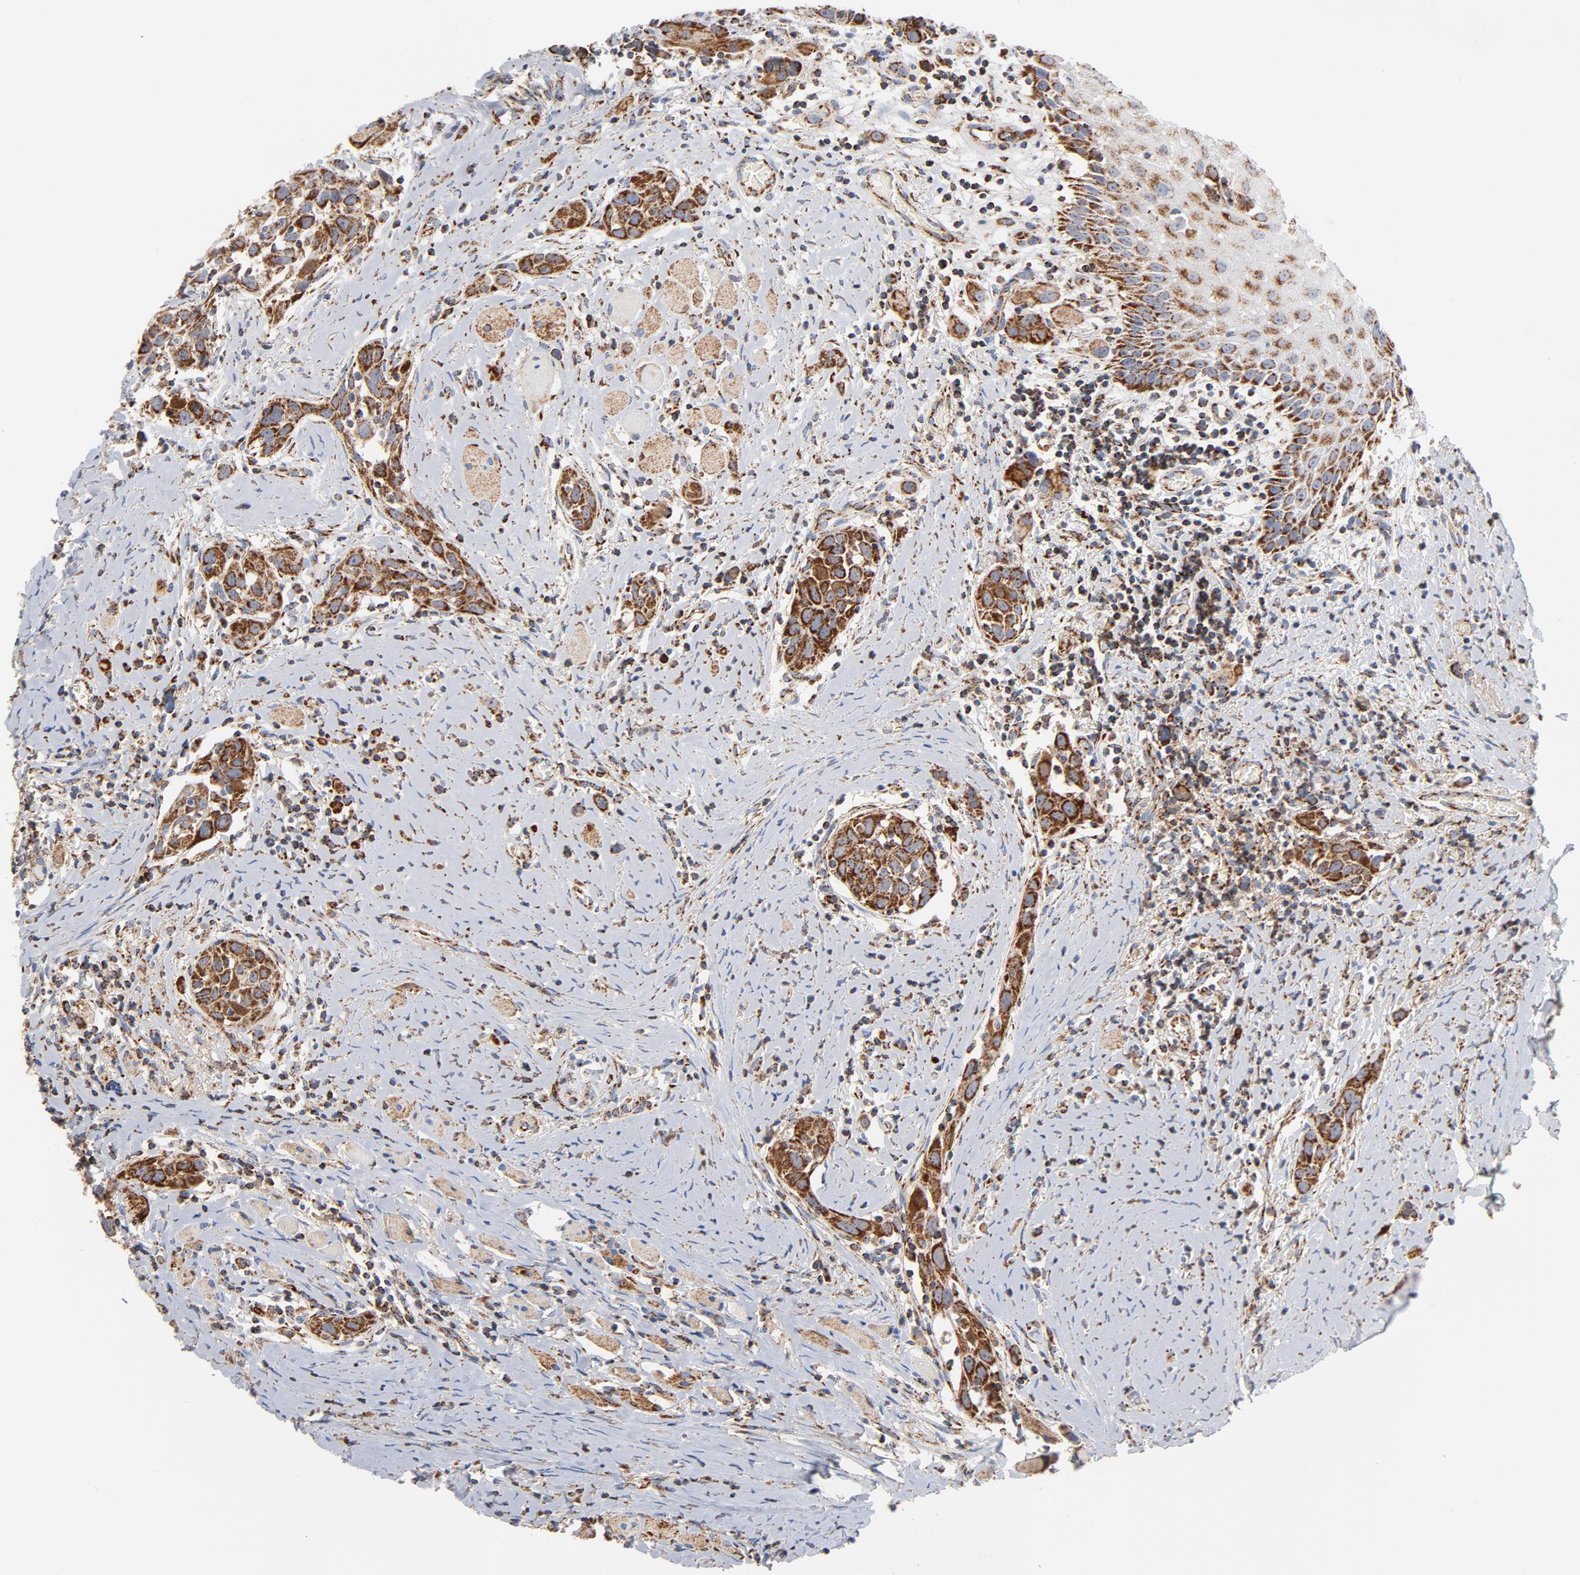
{"staining": {"intensity": "strong", "quantity": ">75%", "location": "cytoplasmic/membranous"}, "tissue": "head and neck cancer", "cell_type": "Tumor cells", "image_type": "cancer", "snomed": [{"axis": "morphology", "description": "Squamous cell carcinoma, NOS"}, {"axis": "topography", "description": "Oral tissue"}, {"axis": "topography", "description": "Head-Neck"}], "caption": "The histopathology image demonstrates immunohistochemical staining of head and neck squamous cell carcinoma. There is strong cytoplasmic/membranous staining is appreciated in approximately >75% of tumor cells. Nuclei are stained in blue.", "gene": "DIABLO", "patient": {"sex": "female", "age": 50}}